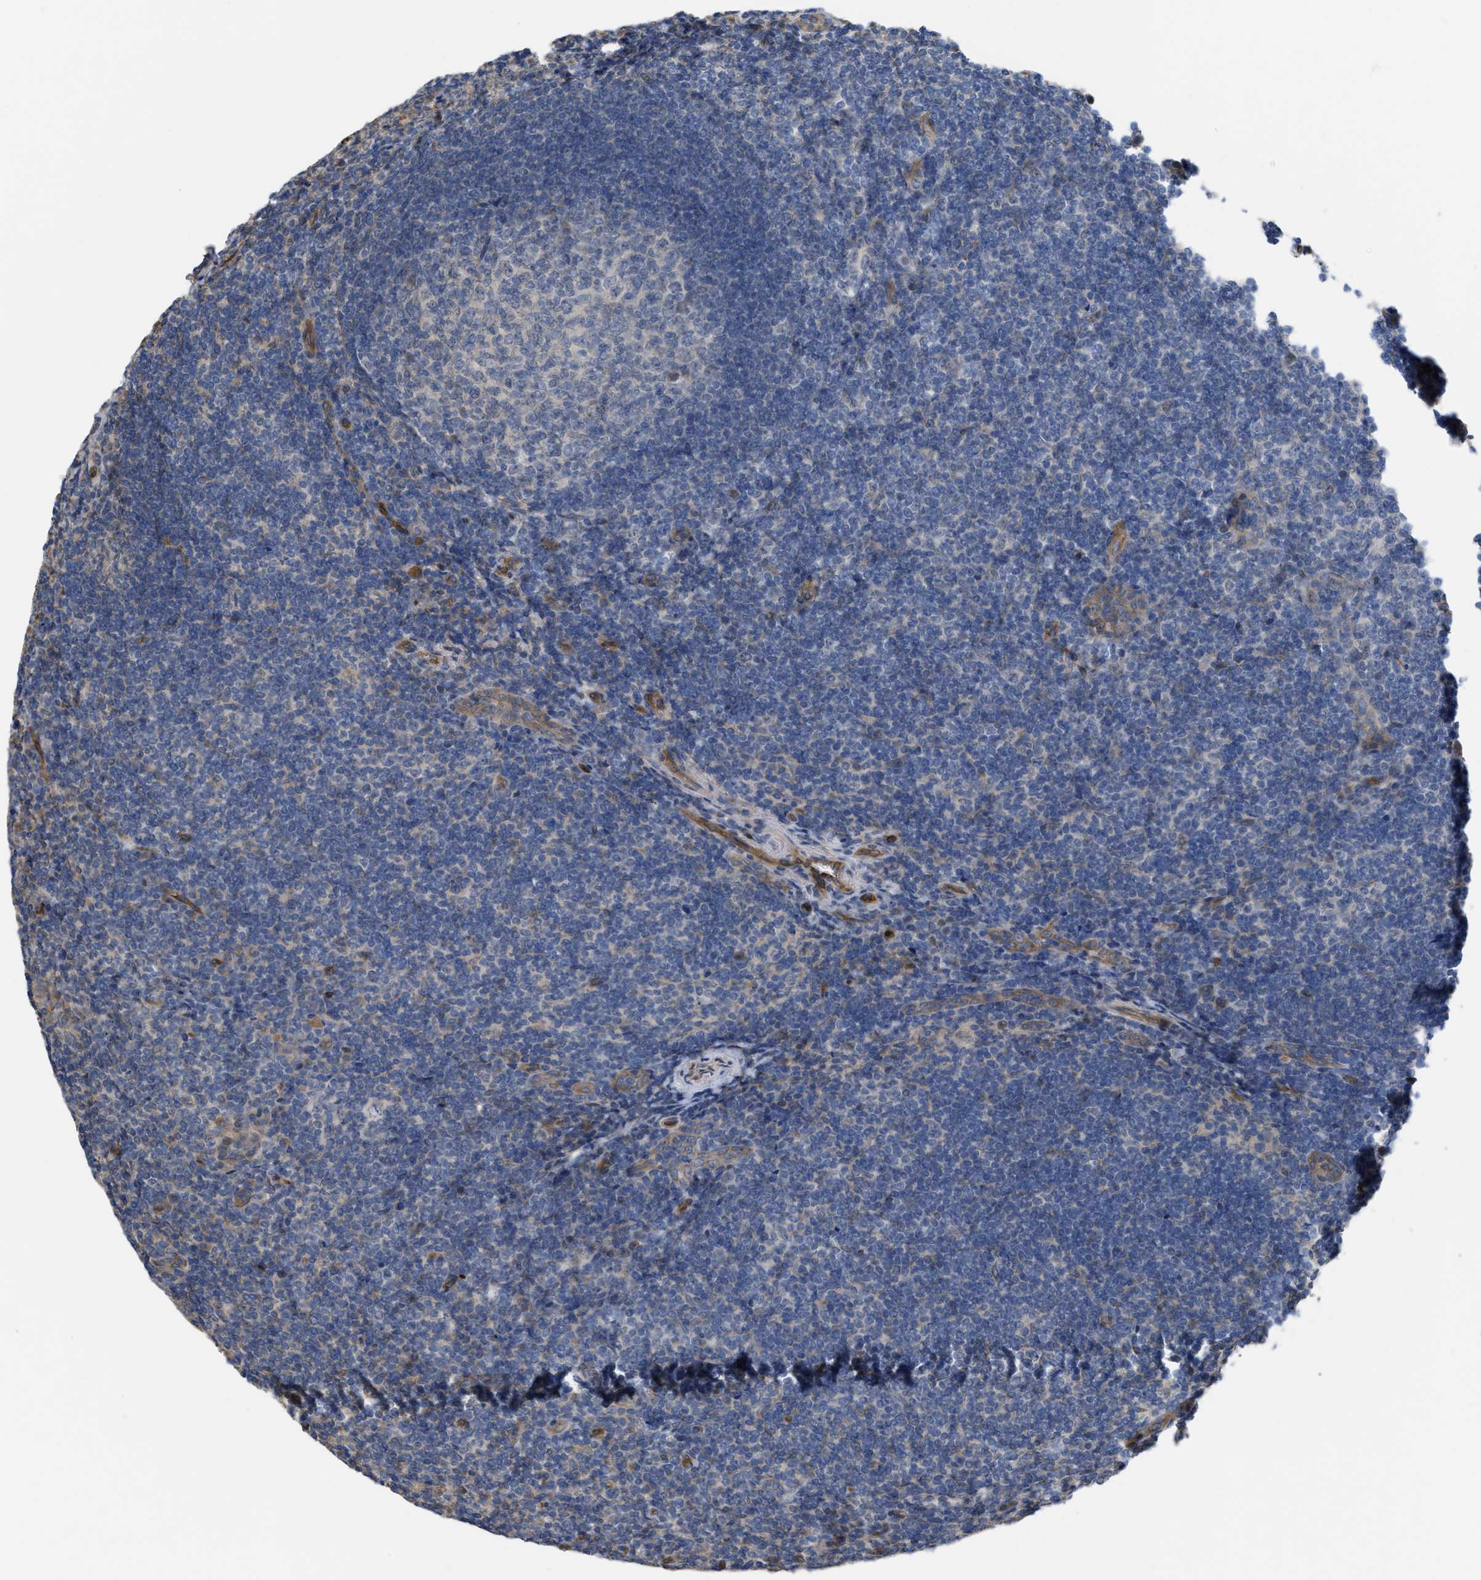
{"staining": {"intensity": "moderate", "quantity": "<25%", "location": "cytoplasmic/membranous"}, "tissue": "tonsil", "cell_type": "Germinal center cells", "image_type": "normal", "snomed": [{"axis": "morphology", "description": "Normal tissue, NOS"}, {"axis": "topography", "description": "Tonsil"}], "caption": "Immunohistochemistry image of unremarkable tonsil: human tonsil stained using immunohistochemistry exhibits low levels of moderate protein expression localized specifically in the cytoplasmic/membranous of germinal center cells, appearing as a cytoplasmic/membranous brown color.", "gene": "SLC4A11", "patient": {"sex": "male", "age": 37}}